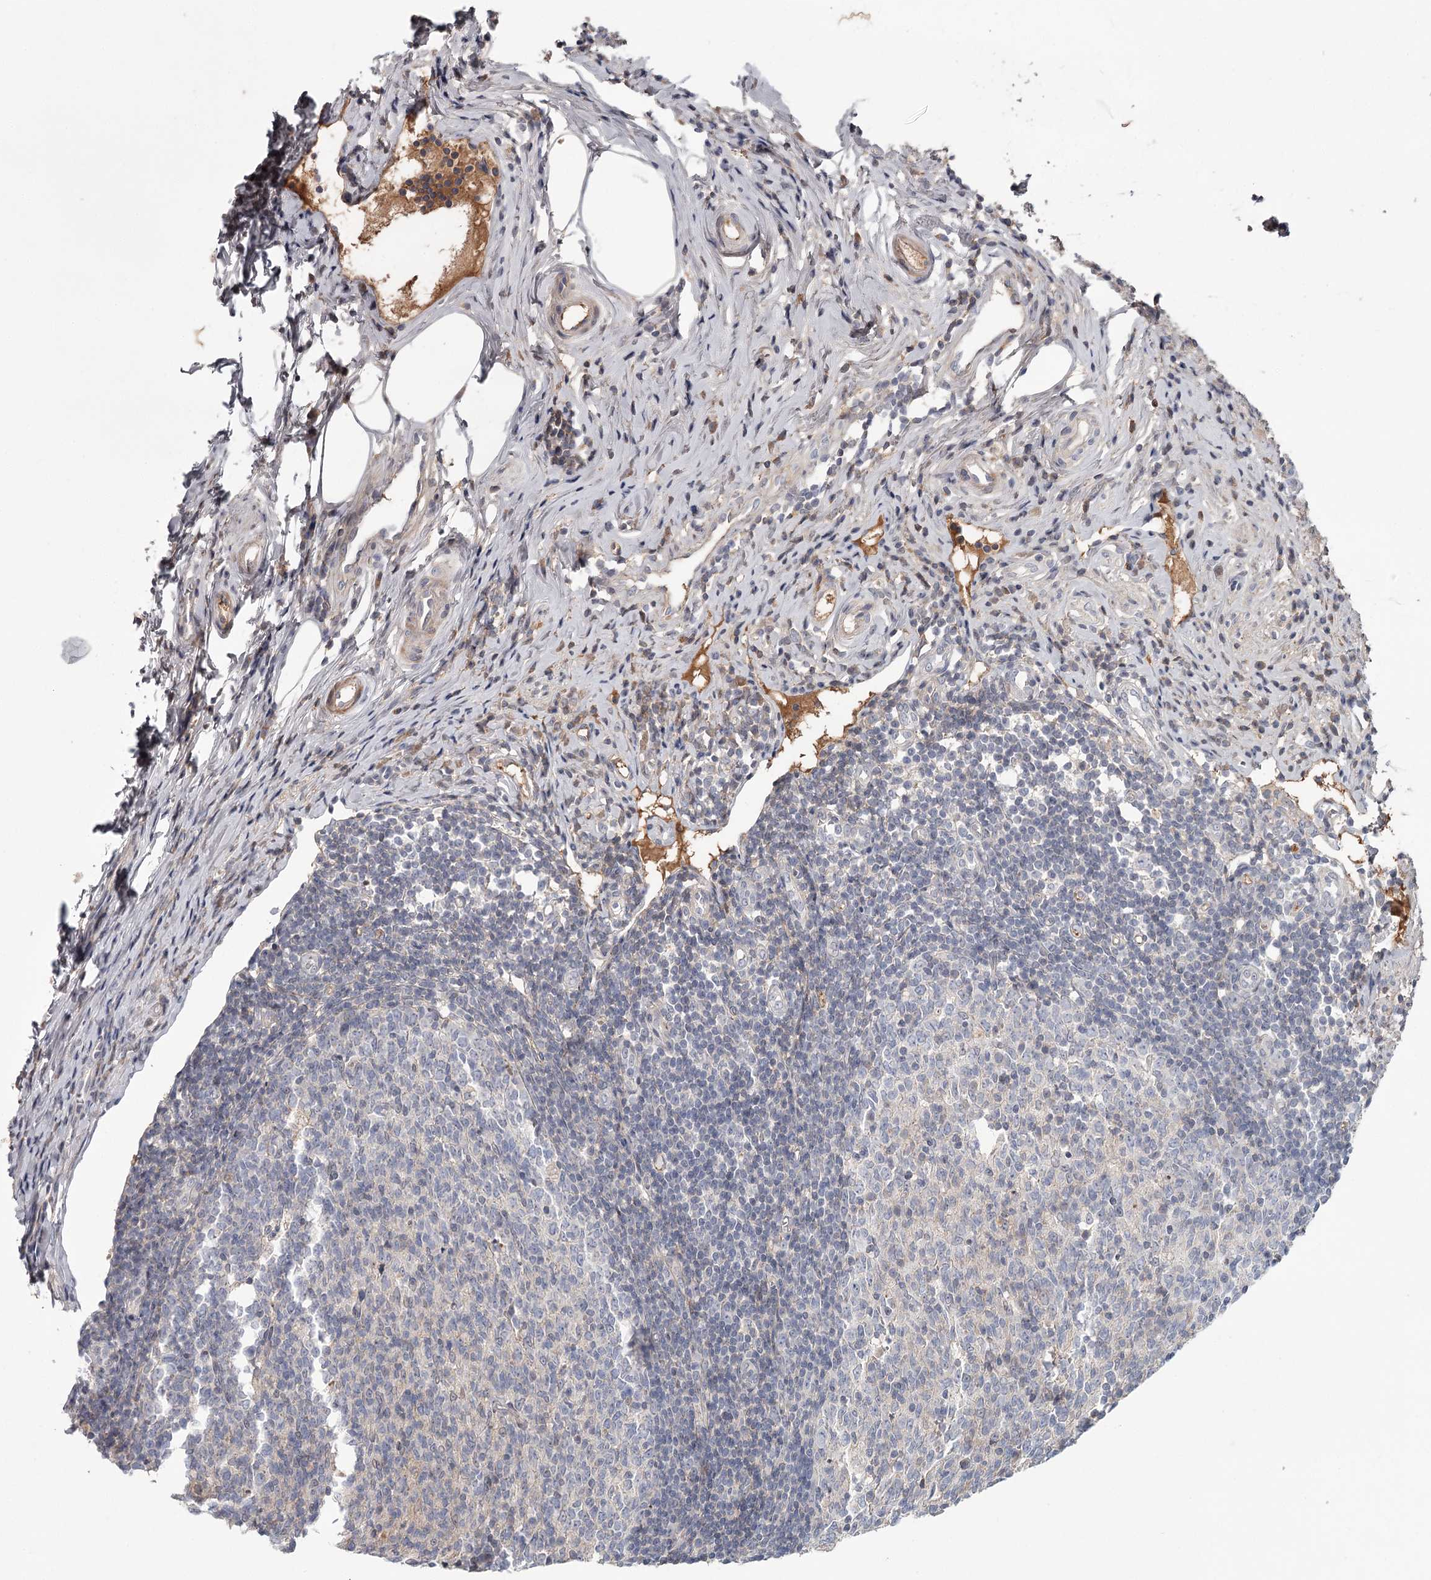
{"staining": {"intensity": "moderate", "quantity": ">75%", "location": "cytoplasmic/membranous"}, "tissue": "appendix", "cell_type": "Glandular cells", "image_type": "normal", "snomed": [{"axis": "morphology", "description": "Normal tissue, NOS"}, {"axis": "topography", "description": "Appendix"}], "caption": "Moderate cytoplasmic/membranous positivity for a protein is appreciated in approximately >75% of glandular cells of normal appendix using immunohistochemistry (IHC).", "gene": "DHRS9", "patient": {"sex": "female", "age": 54}}